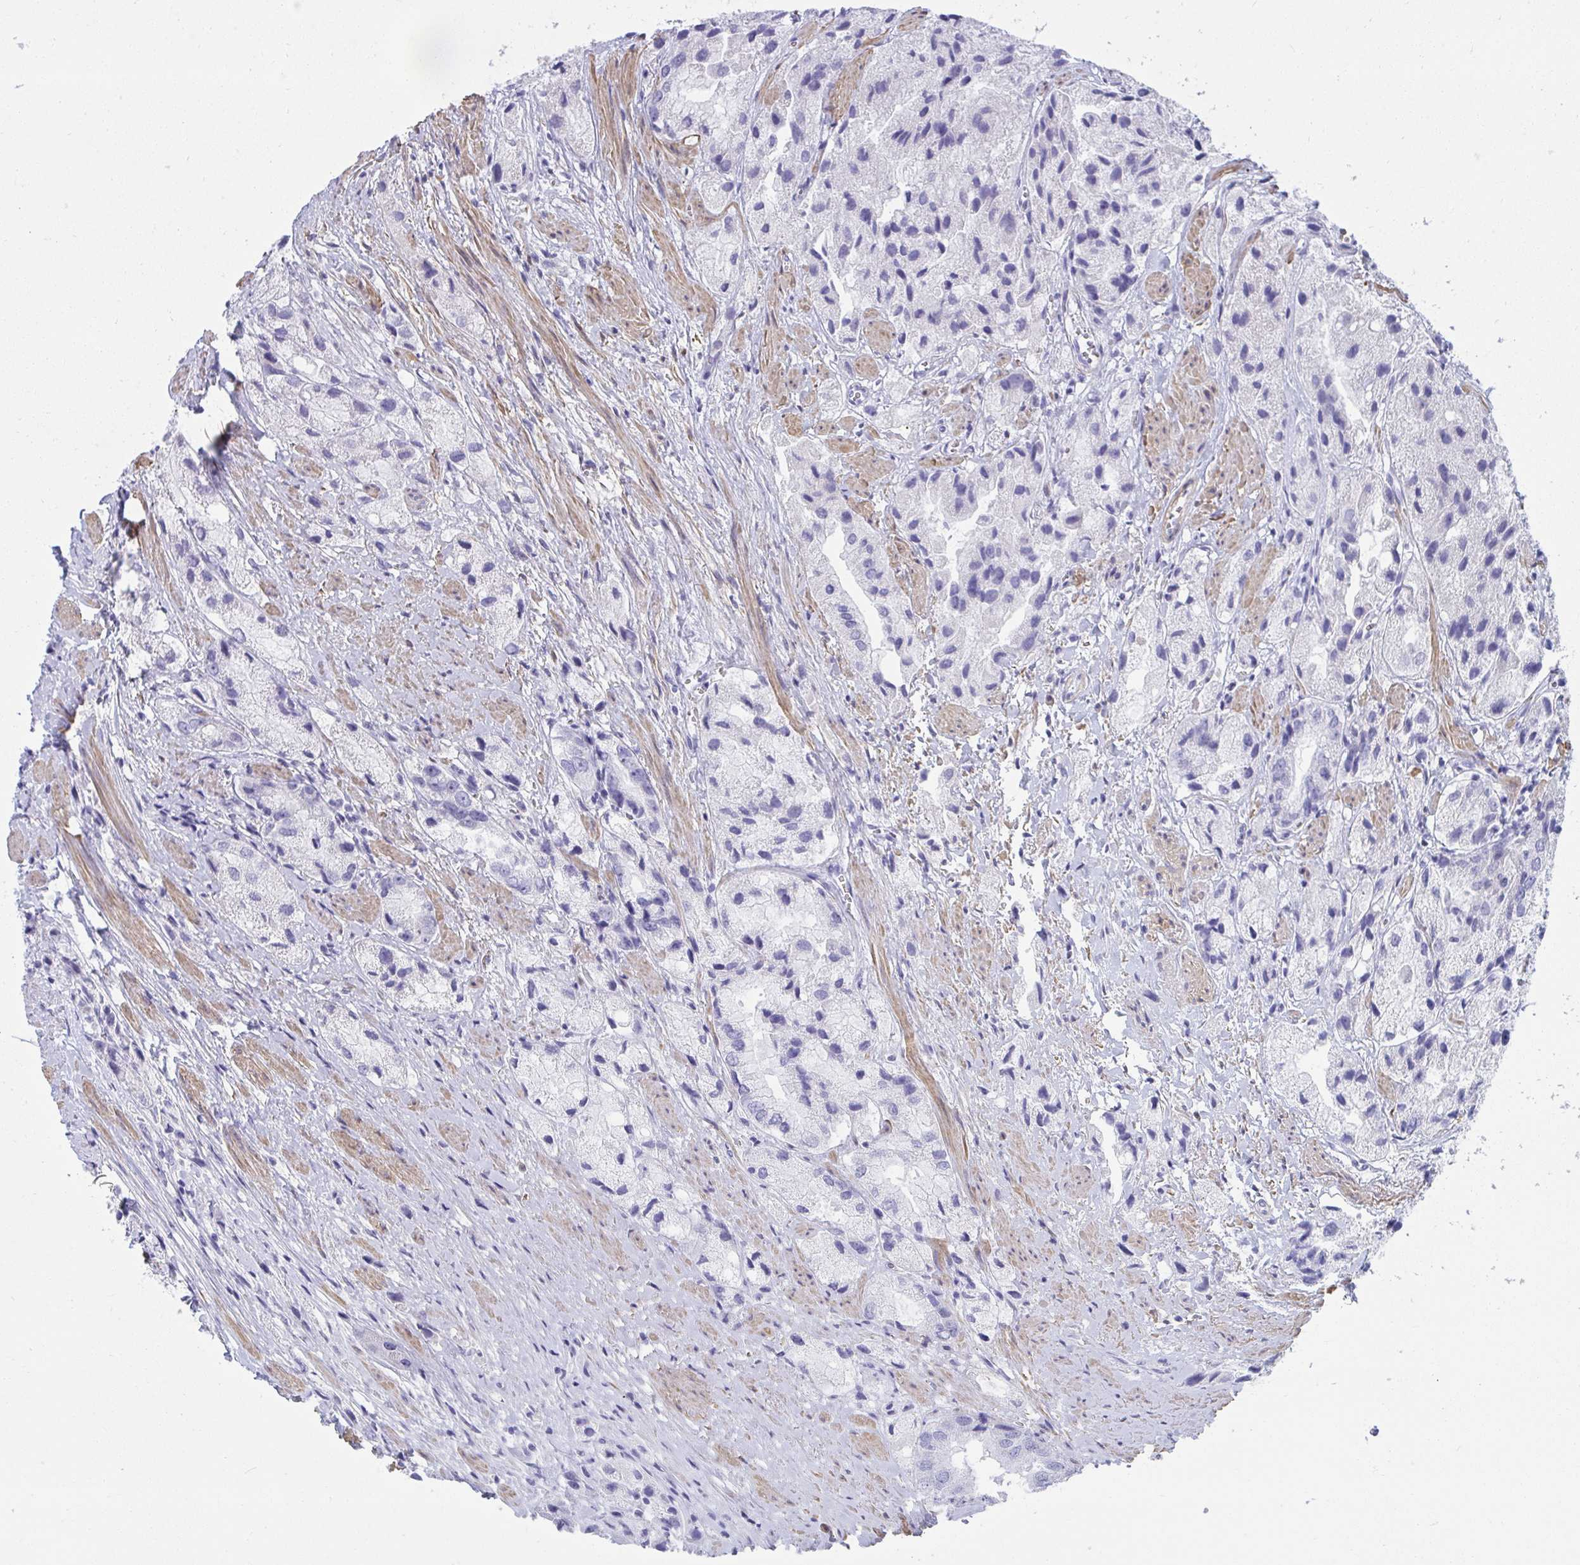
{"staining": {"intensity": "negative", "quantity": "none", "location": "none"}, "tissue": "prostate cancer", "cell_type": "Tumor cells", "image_type": "cancer", "snomed": [{"axis": "morphology", "description": "Adenocarcinoma, Low grade"}, {"axis": "topography", "description": "Prostate"}], "caption": "The immunohistochemistry (IHC) micrograph has no significant expression in tumor cells of low-grade adenocarcinoma (prostate) tissue.", "gene": "PUS7L", "patient": {"sex": "male", "age": 69}}